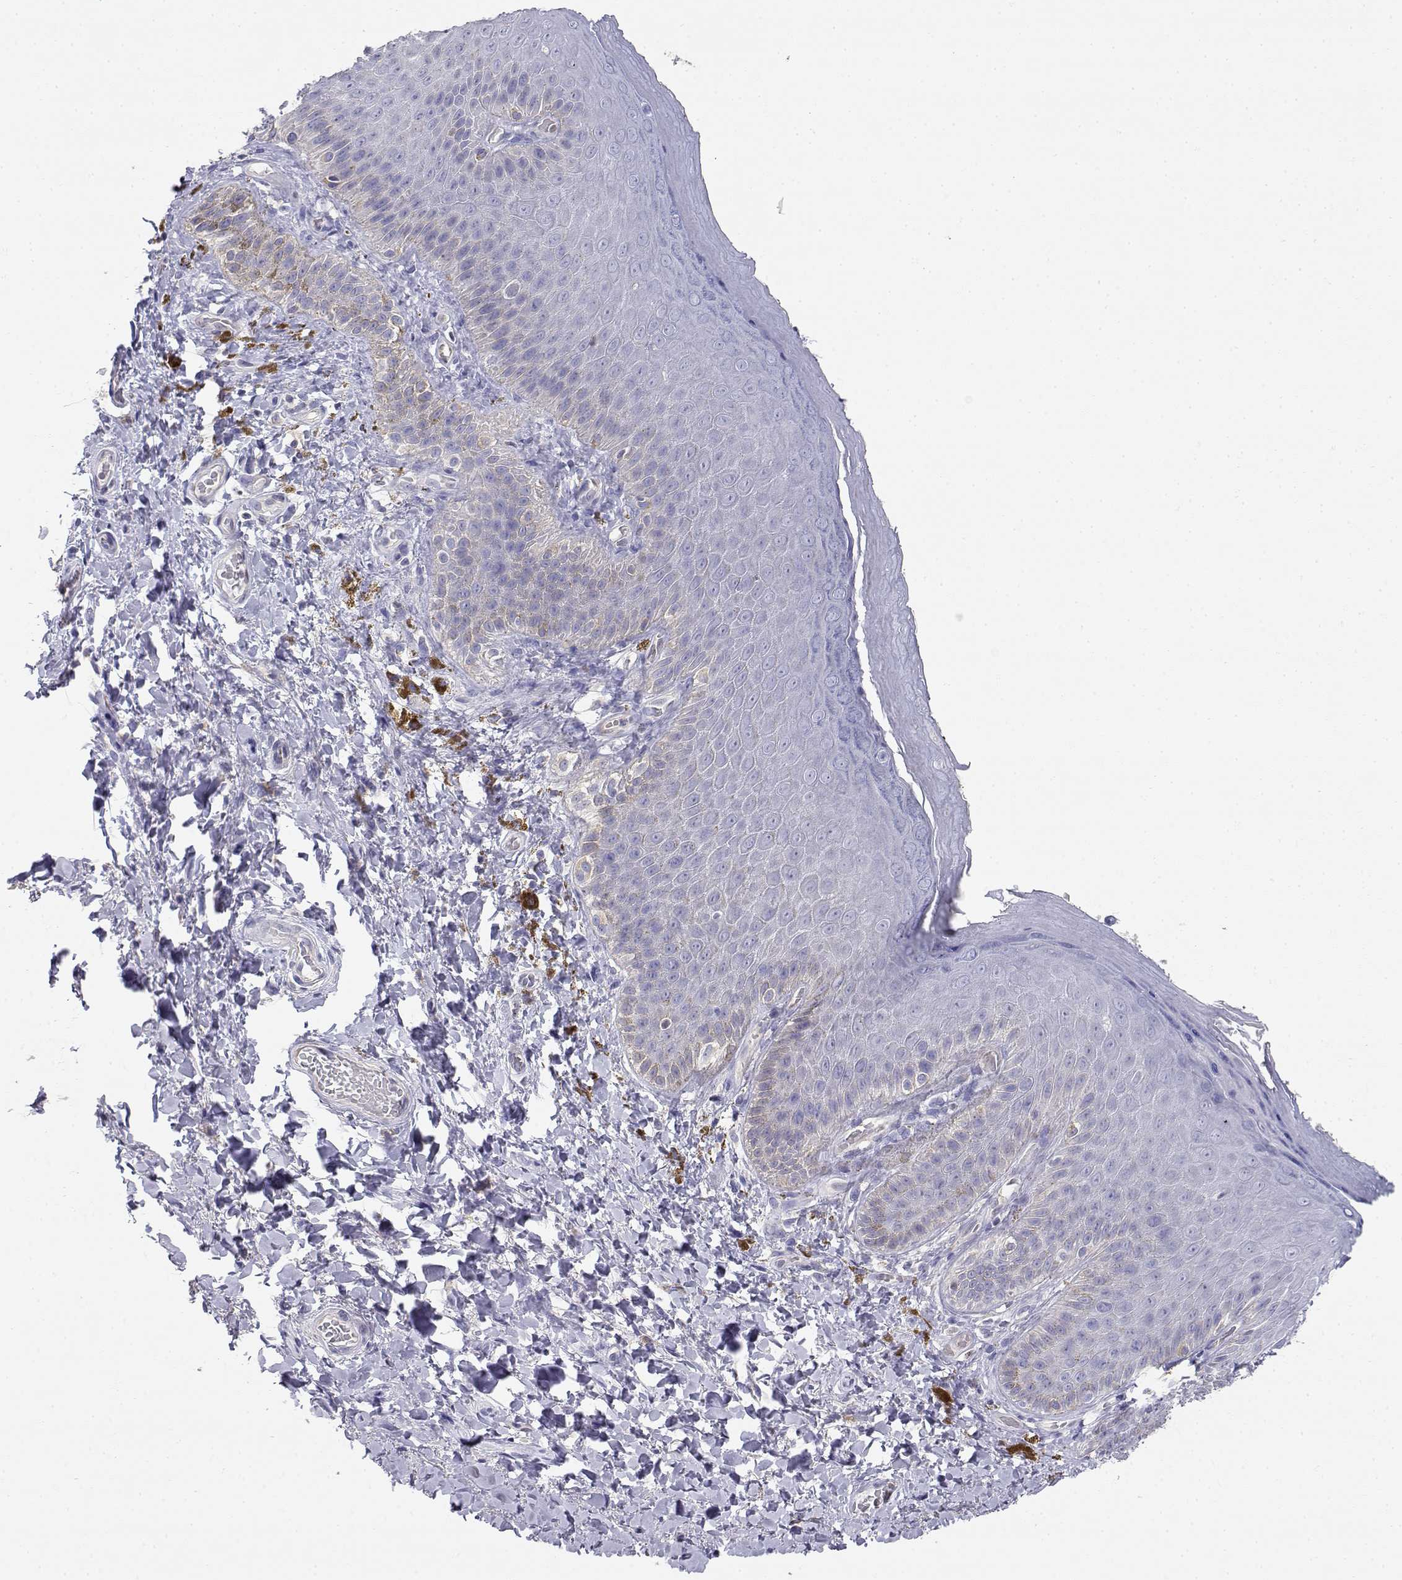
{"staining": {"intensity": "negative", "quantity": "none", "location": "none"}, "tissue": "skin", "cell_type": "Epidermal cells", "image_type": "normal", "snomed": [{"axis": "morphology", "description": "Normal tissue, NOS"}, {"axis": "topography", "description": "Anal"}], "caption": "Epidermal cells show no significant staining in normal skin. (Brightfield microscopy of DAB immunohistochemistry at high magnification).", "gene": "ADA", "patient": {"sex": "male", "age": 53}}